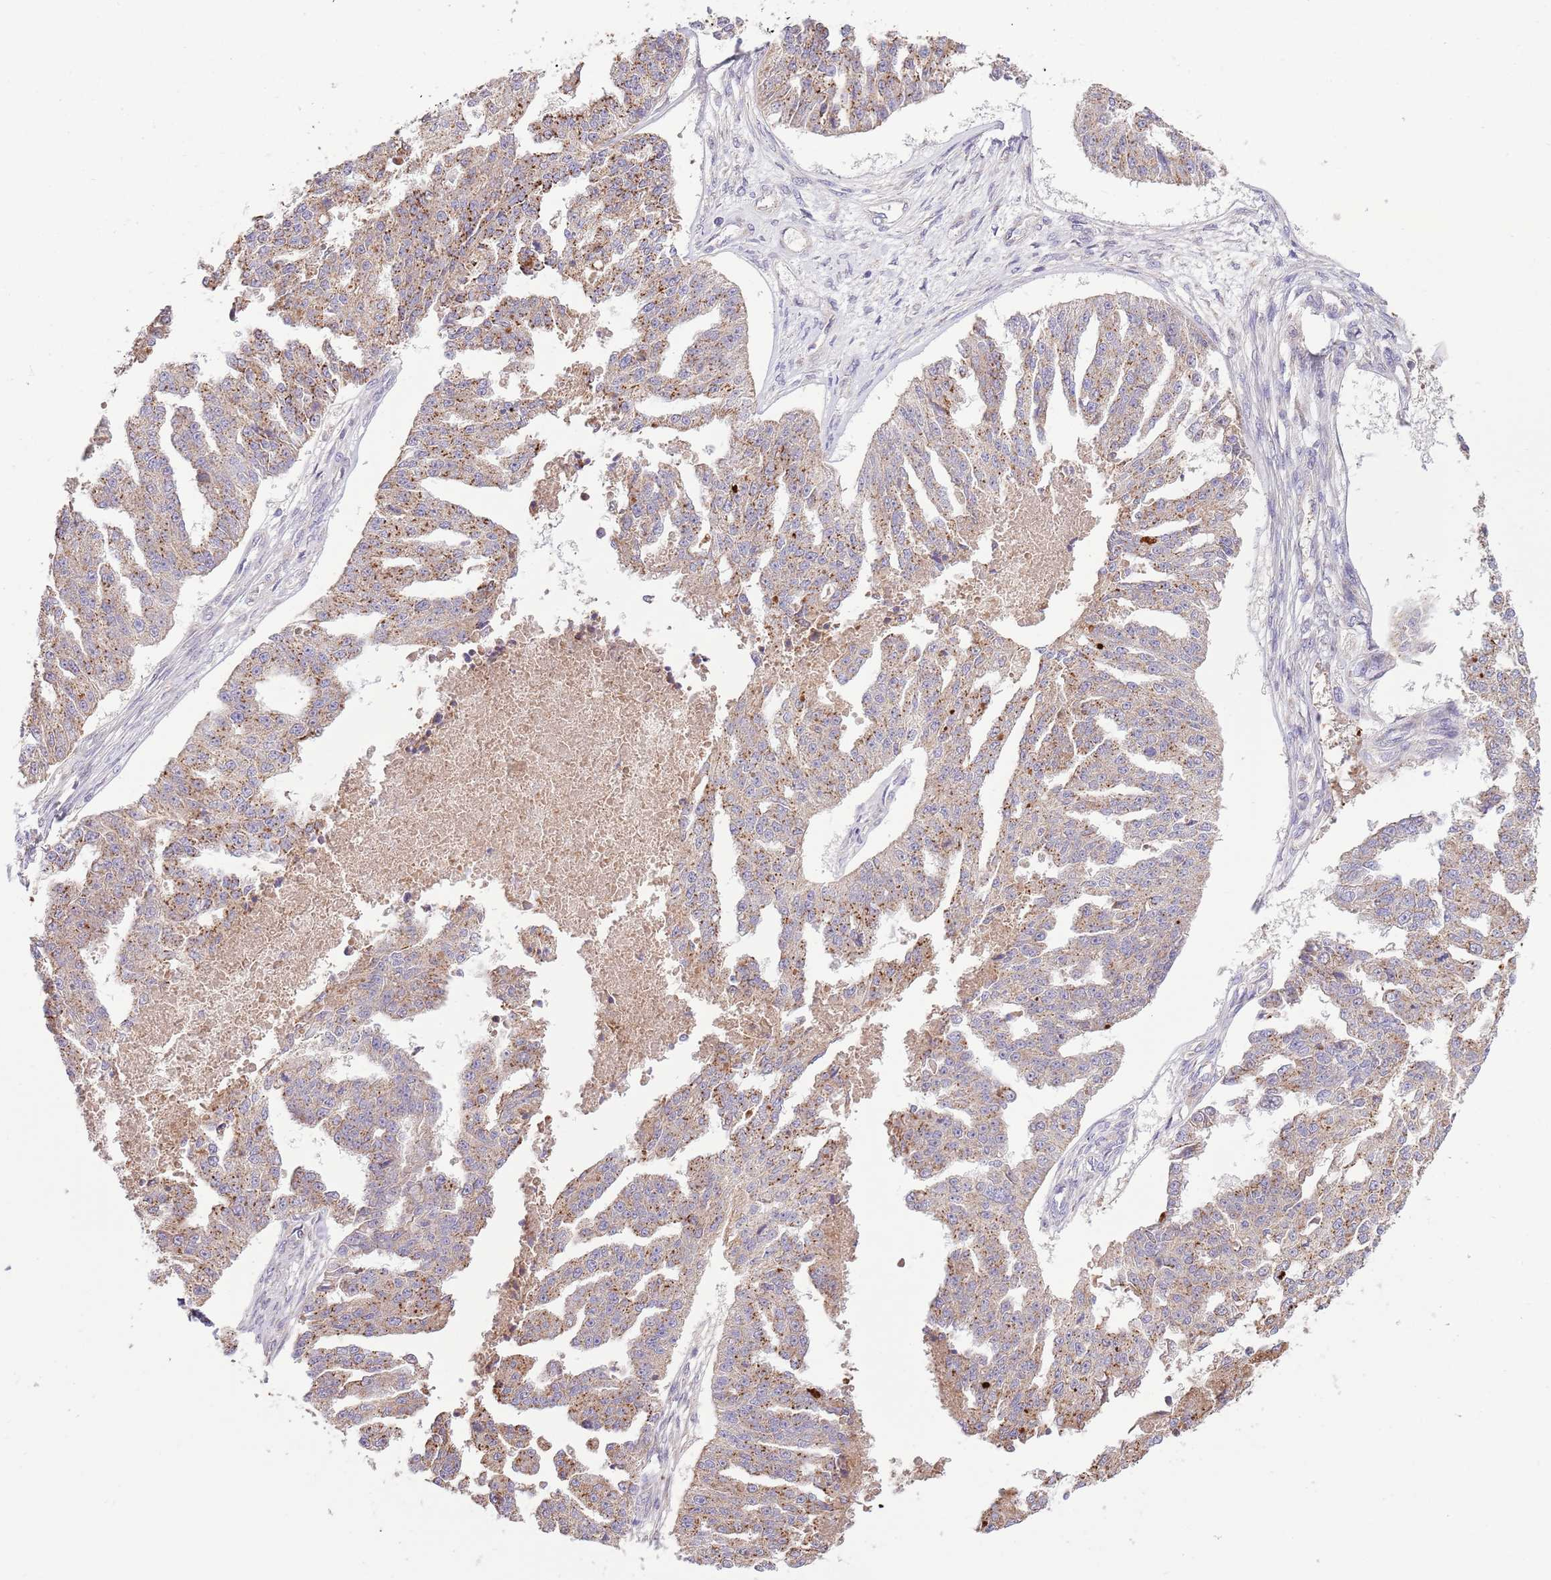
{"staining": {"intensity": "moderate", "quantity": "25%-75%", "location": "cytoplasmic/membranous"}, "tissue": "ovarian cancer", "cell_type": "Tumor cells", "image_type": "cancer", "snomed": [{"axis": "morphology", "description": "Cystadenocarcinoma, serous, NOS"}, {"axis": "topography", "description": "Ovary"}], "caption": "About 25%-75% of tumor cells in serous cystadenocarcinoma (ovarian) display moderate cytoplasmic/membranous protein expression as visualized by brown immunohistochemical staining.", "gene": "ARL2BP", "patient": {"sex": "female", "age": 58}}